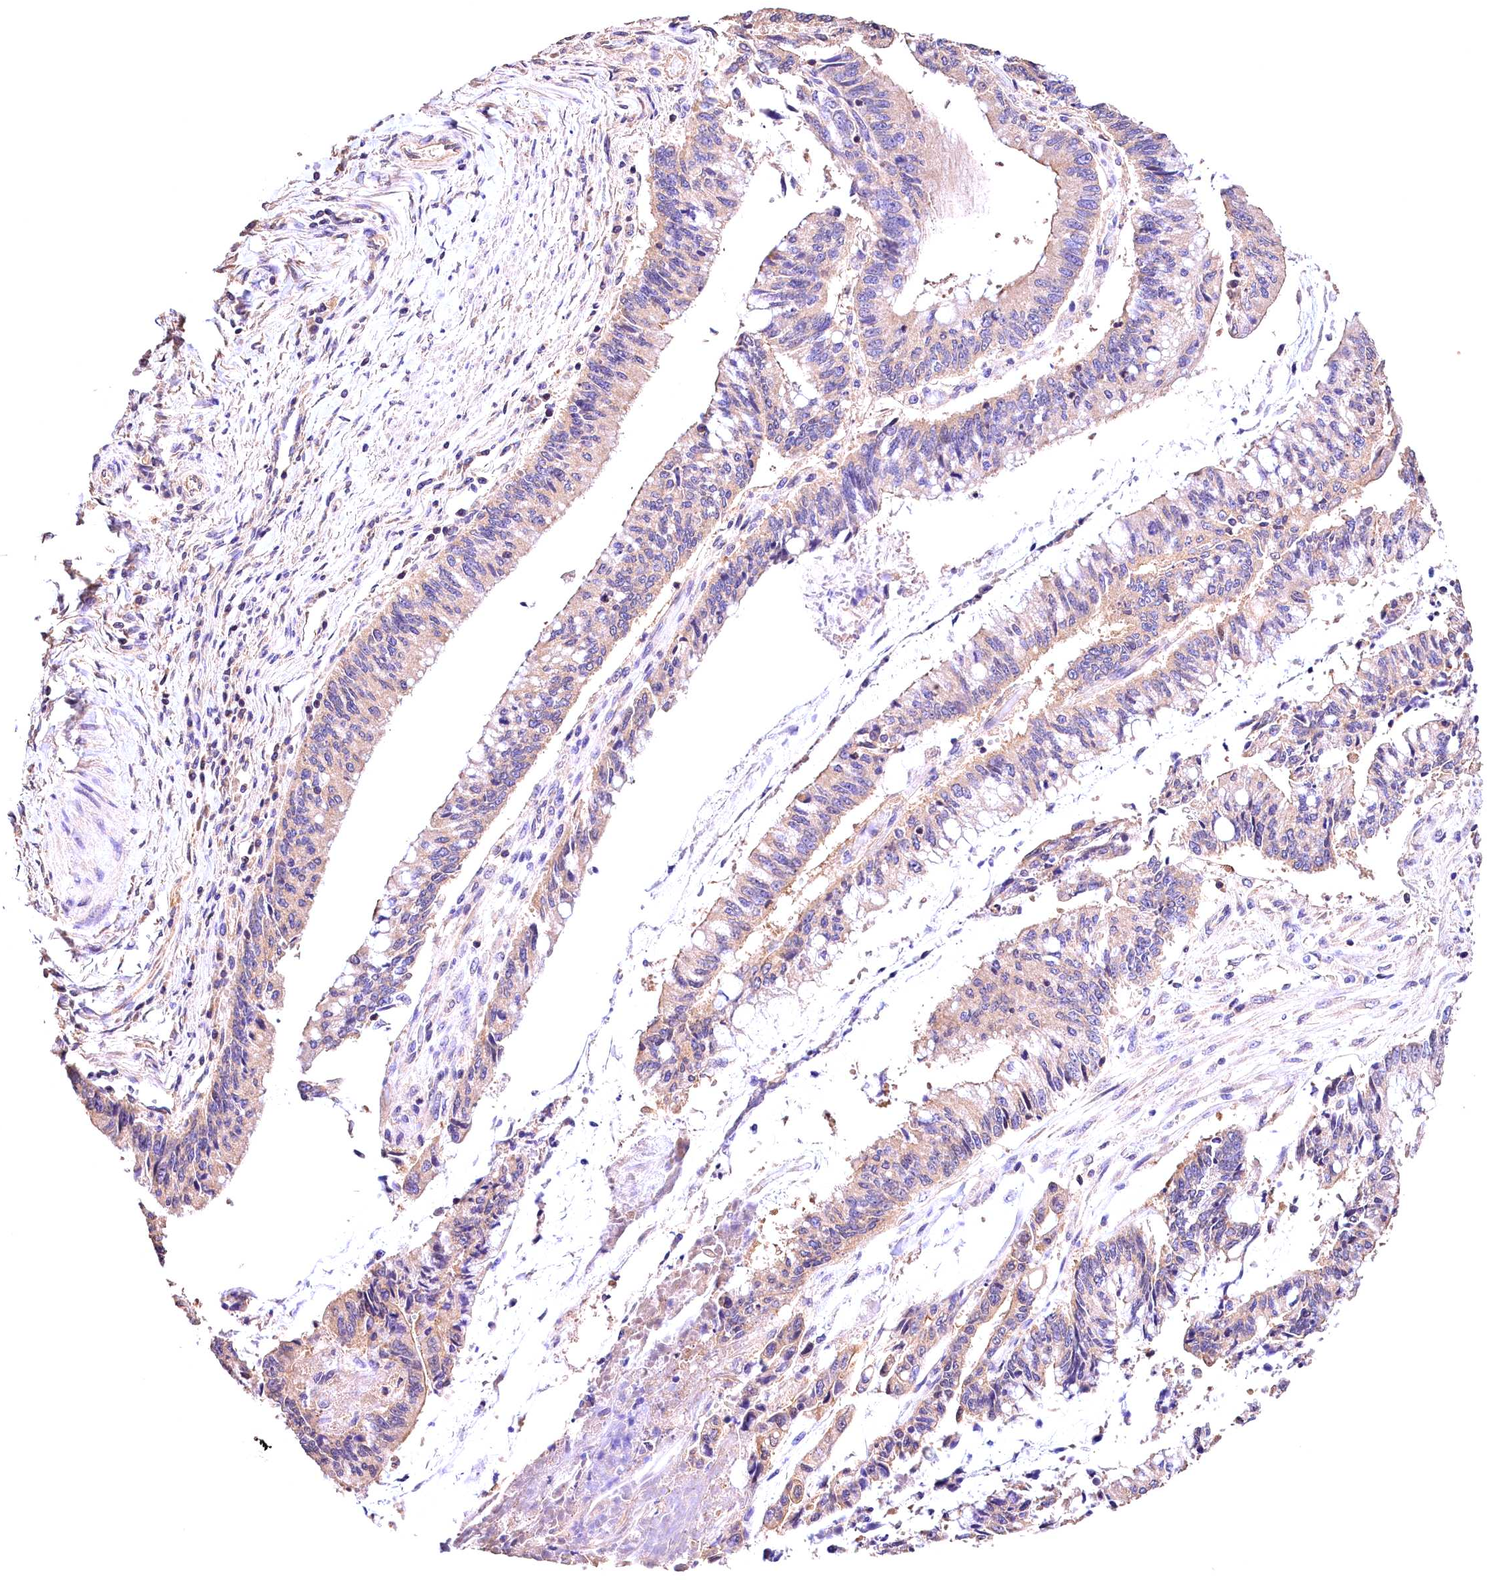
{"staining": {"intensity": "moderate", "quantity": "<25%", "location": "cytoplasmic/membranous"}, "tissue": "pancreatic cancer", "cell_type": "Tumor cells", "image_type": "cancer", "snomed": [{"axis": "morphology", "description": "Adenocarcinoma, NOS"}, {"axis": "topography", "description": "Pancreas"}], "caption": "Pancreatic adenocarcinoma tissue demonstrates moderate cytoplasmic/membranous positivity in about <25% of tumor cells", "gene": "OAS3", "patient": {"sex": "female", "age": 50}}